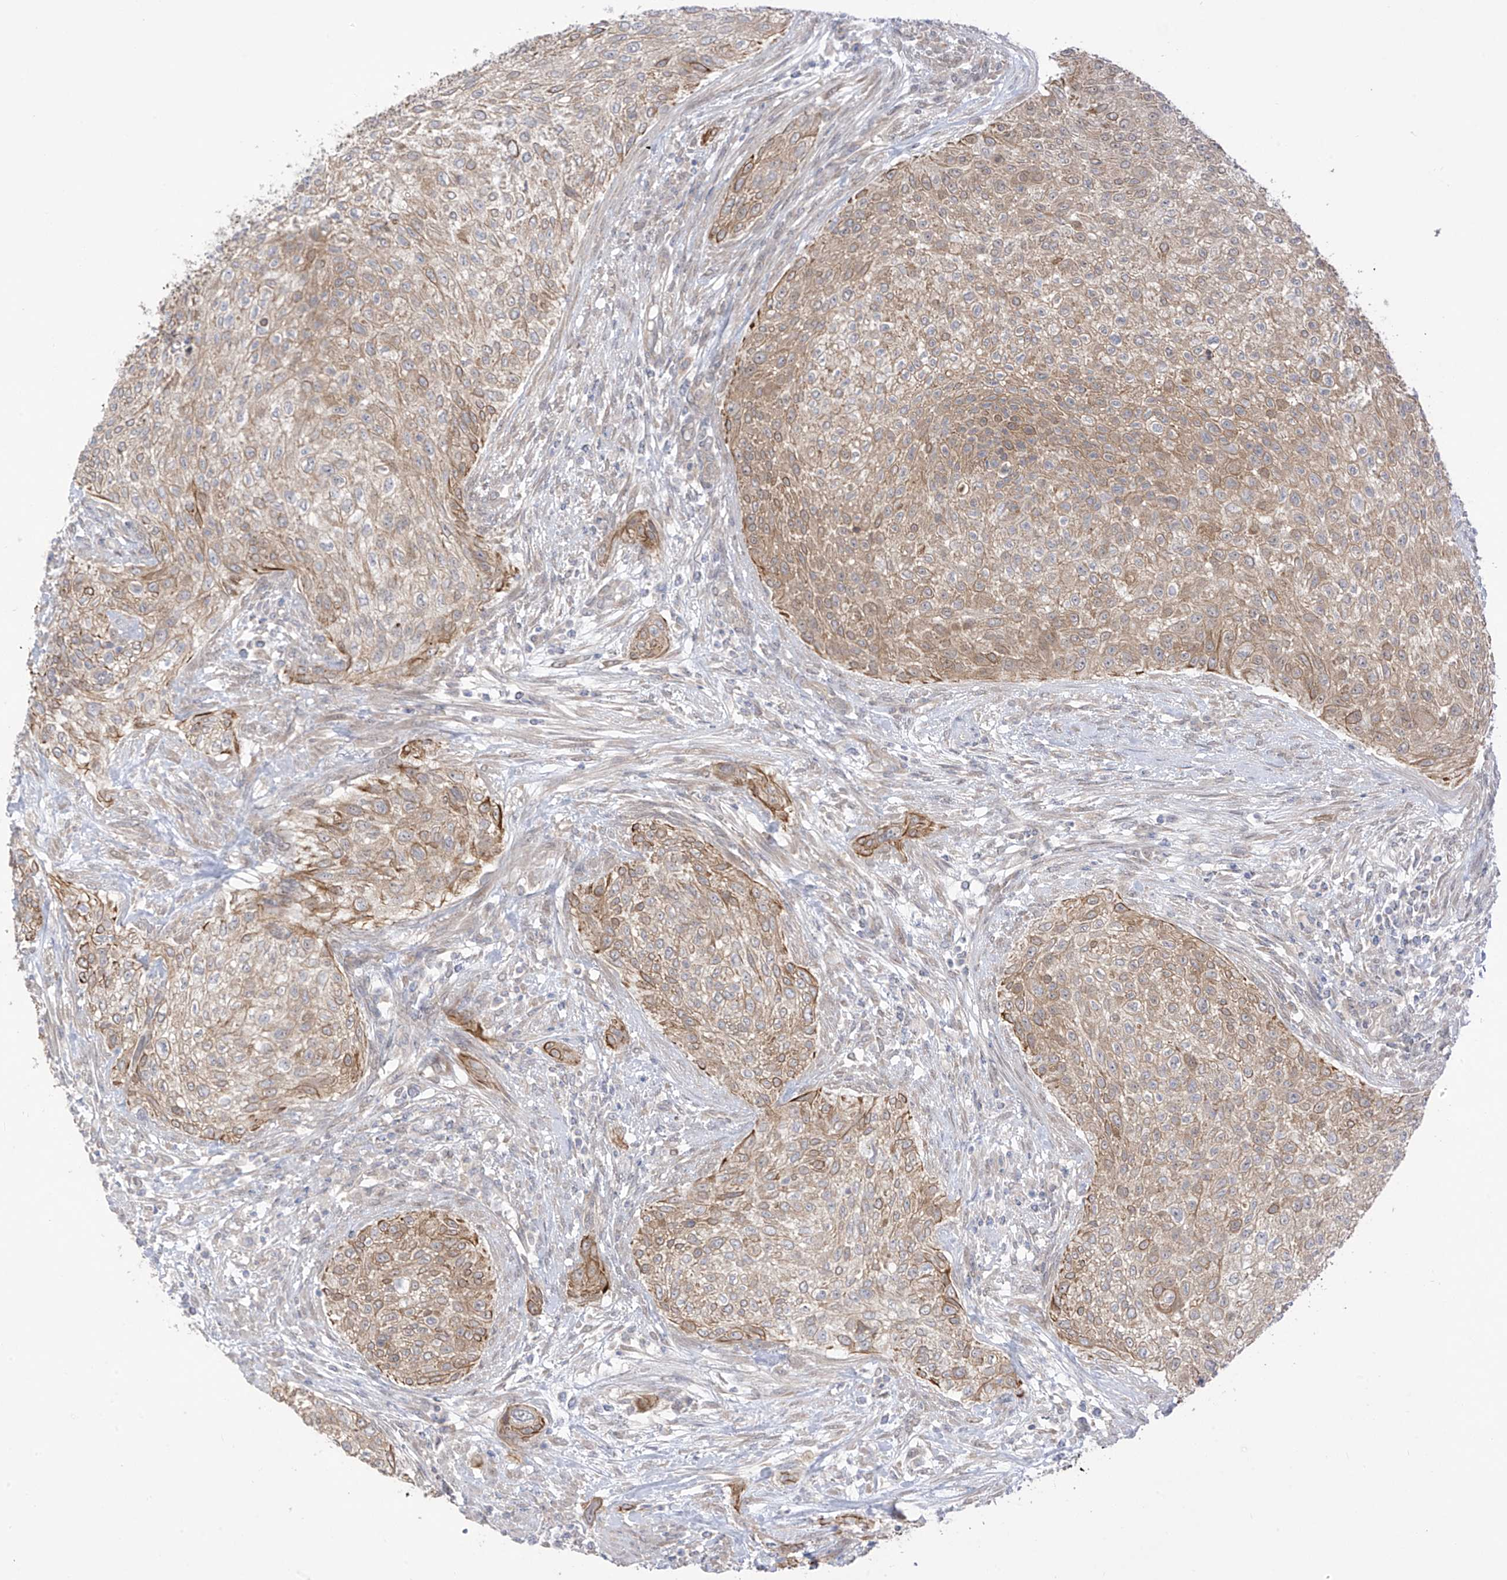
{"staining": {"intensity": "weak", "quantity": ">75%", "location": "cytoplasmic/membranous"}, "tissue": "urothelial cancer", "cell_type": "Tumor cells", "image_type": "cancer", "snomed": [{"axis": "morphology", "description": "Urothelial carcinoma, High grade"}, {"axis": "topography", "description": "Urinary bladder"}], "caption": "Human urothelial cancer stained with a brown dye displays weak cytoplasmic/membranous positive staining in about >75% of tumor cells.", "gene": "EIPR1", "patient": {"sex": "male", "age": 35}}